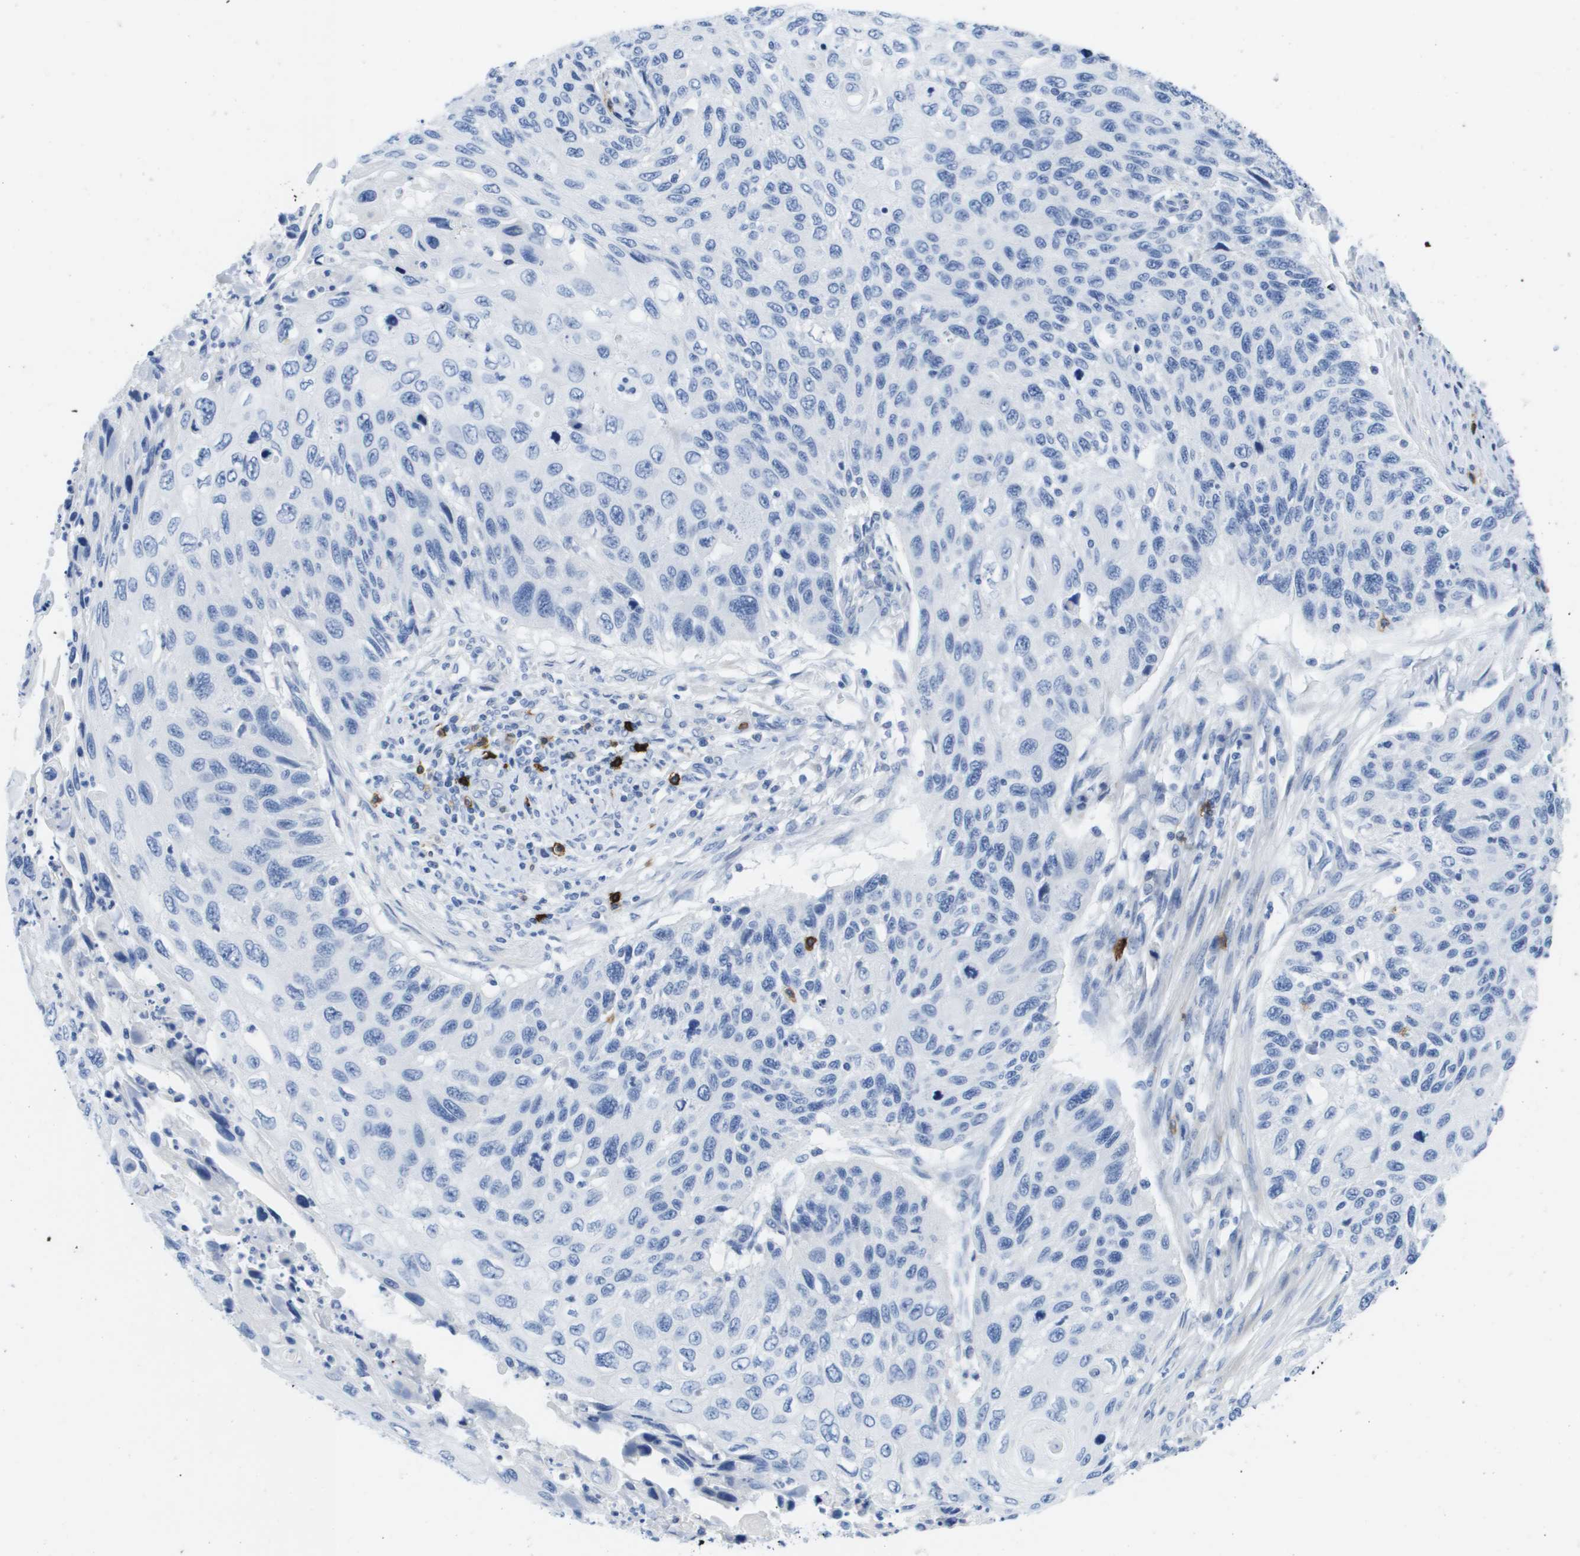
{"staining": {"intensity": "negative", "quantity": "none", "location": "none"}, "tissue": "cervical cancer", "cell_type": "Tumor cells", "image_type": "cancer", "snomed": [{"axis": "morphology", "description": "Squamous cell carcinoma, NOS"}, {"axis": "topography", "description": "Cervix"}], "caption": "A high-resolution image shows immunohistochemistry (IHC) staining of squamous cell carcinoma (cervical), which exhibits no significant positivity in tumor cells.", "gene": "MS4A1", "patient": {"sex": "female", "age": 70}}